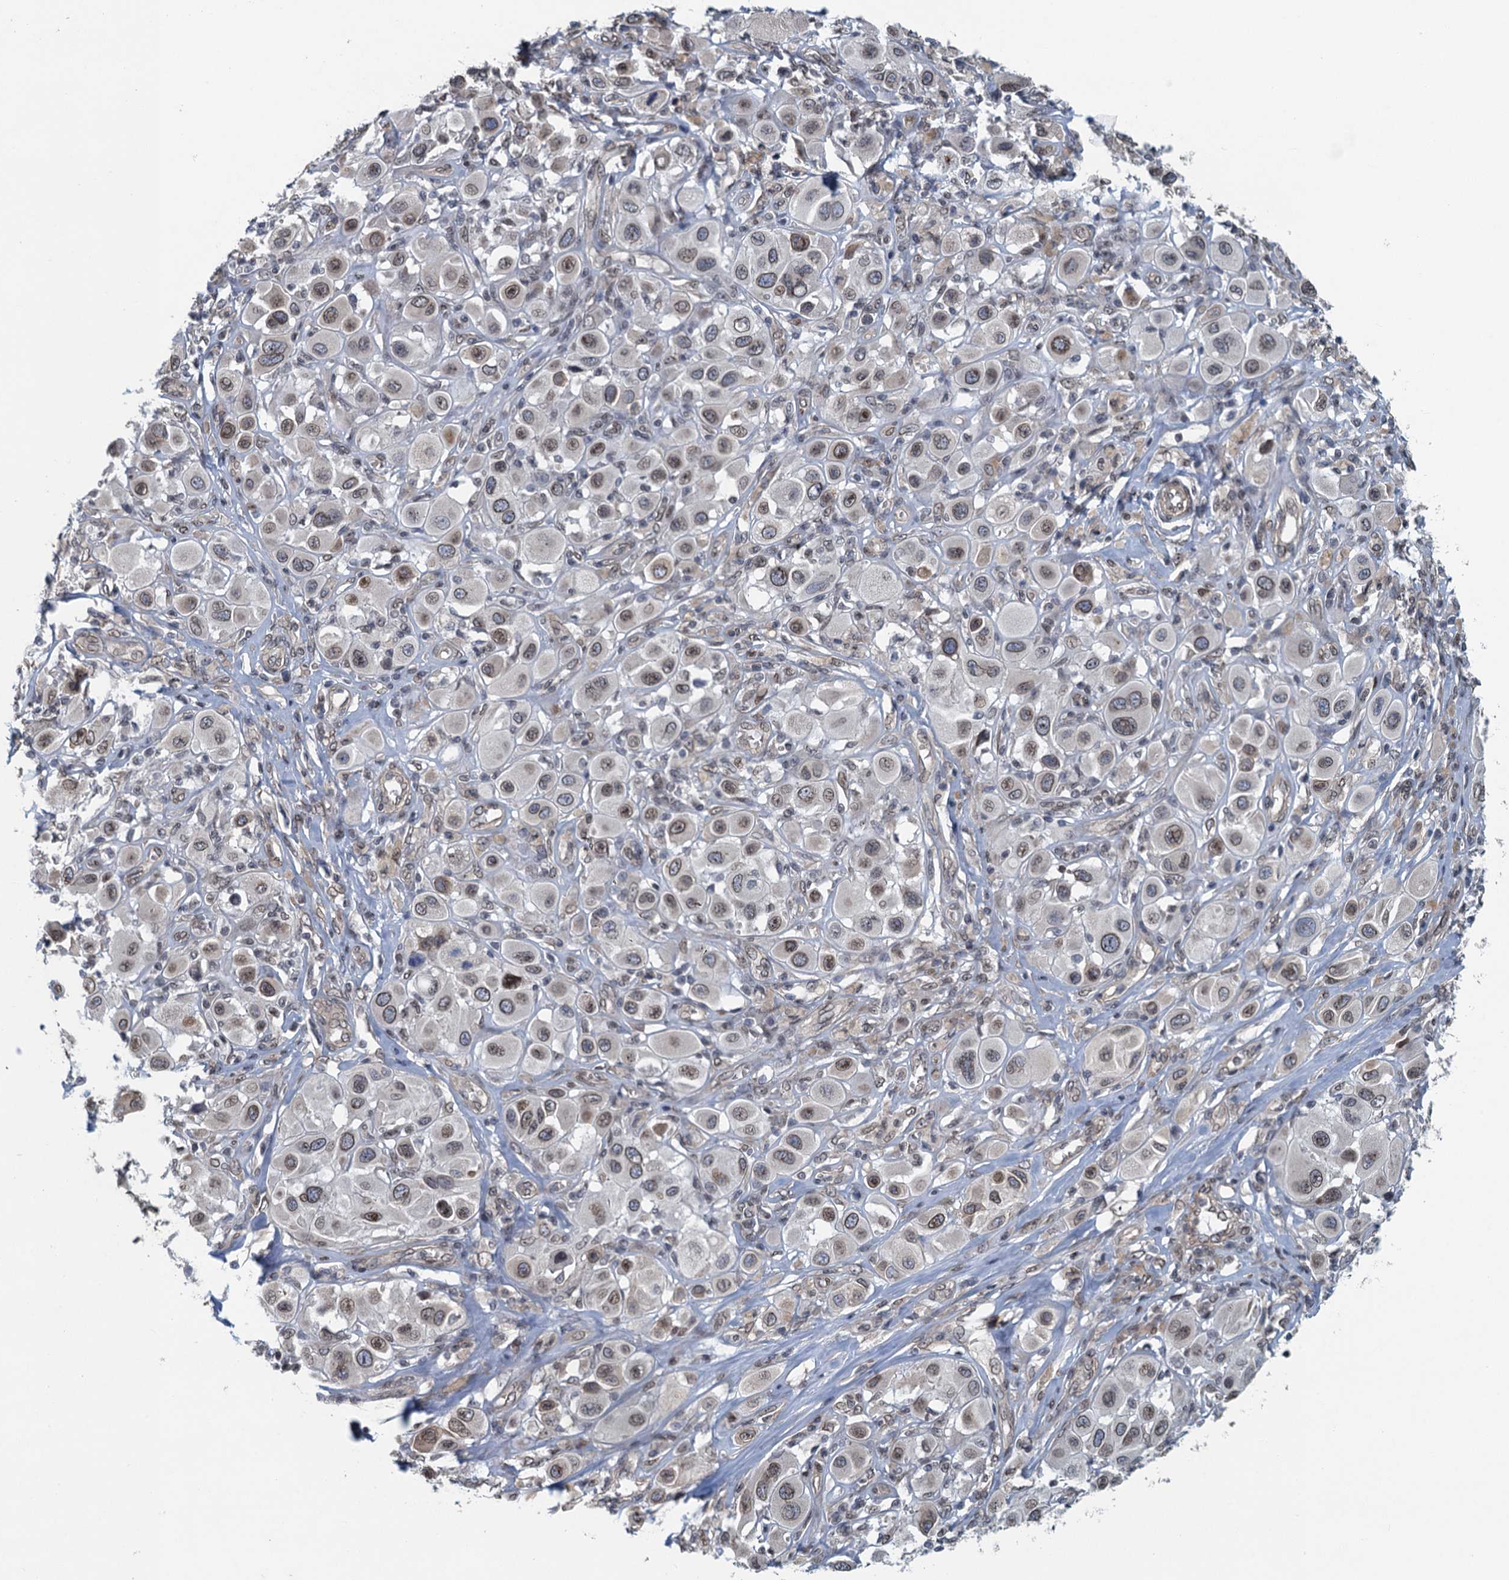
{"staining": {"intensity": "weak", "quantity": ">75%", "location": "cytoplasmic/membranous,nuclear"}, "tissue": "melanoma", "cell_type": "Tumor cells", "image_type": "cancer", "snomed": [{"axis": "morphology", "description": "Malignant melanoma, Metastatic site"}, {"axis": "topography", "description": "Skin"}], "caption": "Immunohistochemical staining of human melanoma displays low levels of weak cytoplasmic/membranous and nuclear protein staining in approximately >75% of tumor cells.", "gene": "CCDC34", "patient": {"sex": "male", "age": 41}}